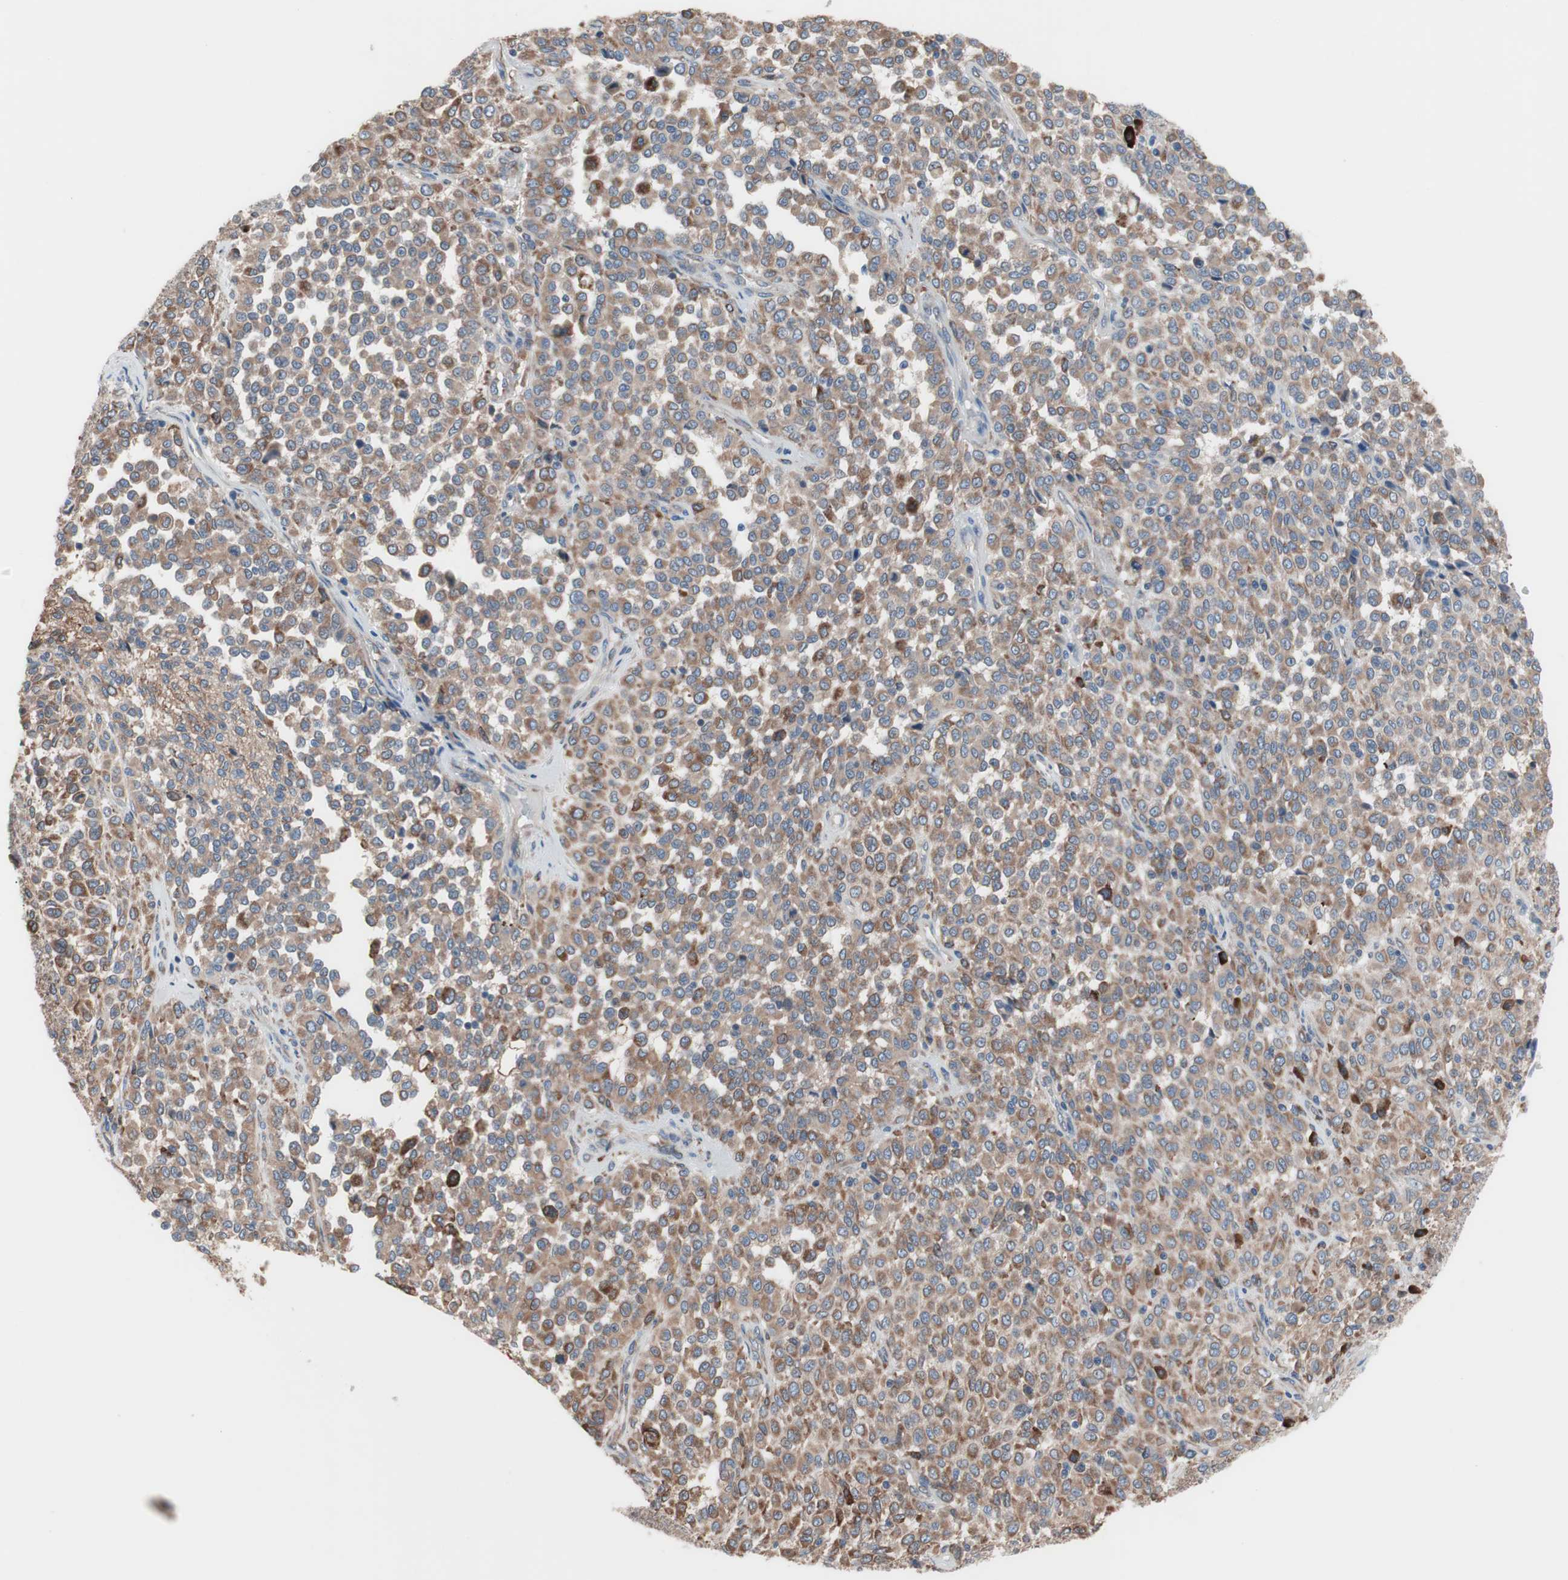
{"staining": {"intensity": "moderate", "quantity": ">75%", "location": "cytoplasmic/membranous"}, "tissue": "melanoma", "cell_type": "Tumor cells", "image_type": "cancer", "snomed": [{"axis": "morphology", "description": "Malignant melanoma, Metastatic site"}, {"axis": "topography", "description": "Pancreas"}], "caption": "A micrograph showing moderate cytoplasmic/membranous positivity in approximately >75% of tumor cells in melanoma, as visualized by brown immunohistochemical staining.", "gene": "SLC27A4", "patient": {"sex": "female", "age": 30}}